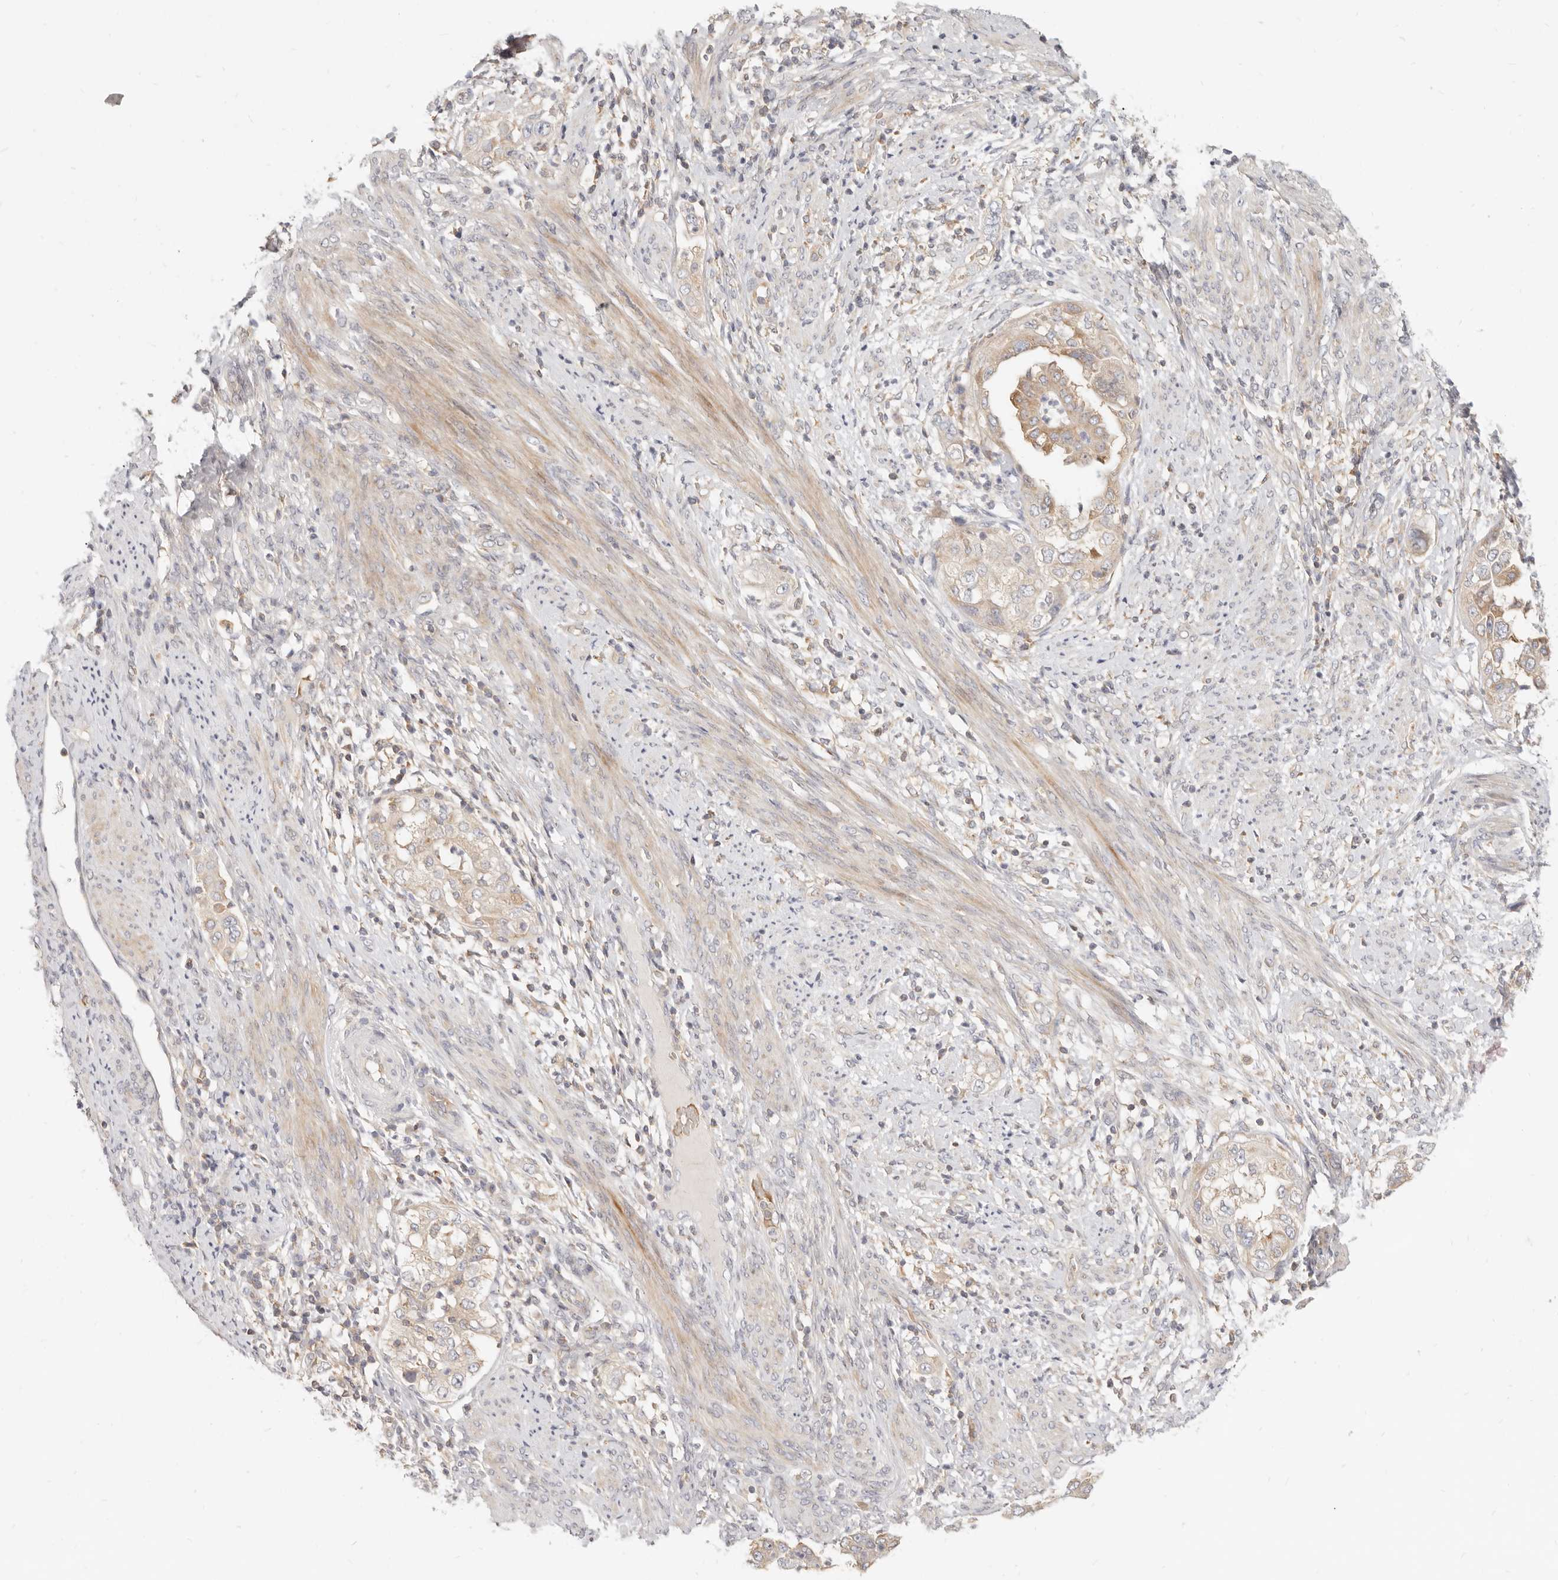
{"staining": {"intensity": "weak", "quantity": "25%-75%", "location": "cytoplasmic/membranous"}, "tissue": "endometrial cancer", "cell_type": "Tumor cells", "image_type": "cancer", "snomed": [{"axis": "morphology", "description": "Adenocarcinoma, NOS"}, {"axis": "topography", "description": "Endometrium"}], "caption": "Weak cytoplasmic/membranous staining is identified in approximately 25%-75% of tumor cells in endometrial cancer (adenocarcinoma). (DAB = brown stain, brightfield microscopy at high magnification).", "gene": "LTB4R2", "patient": {"sex": "female", "age": 85}}